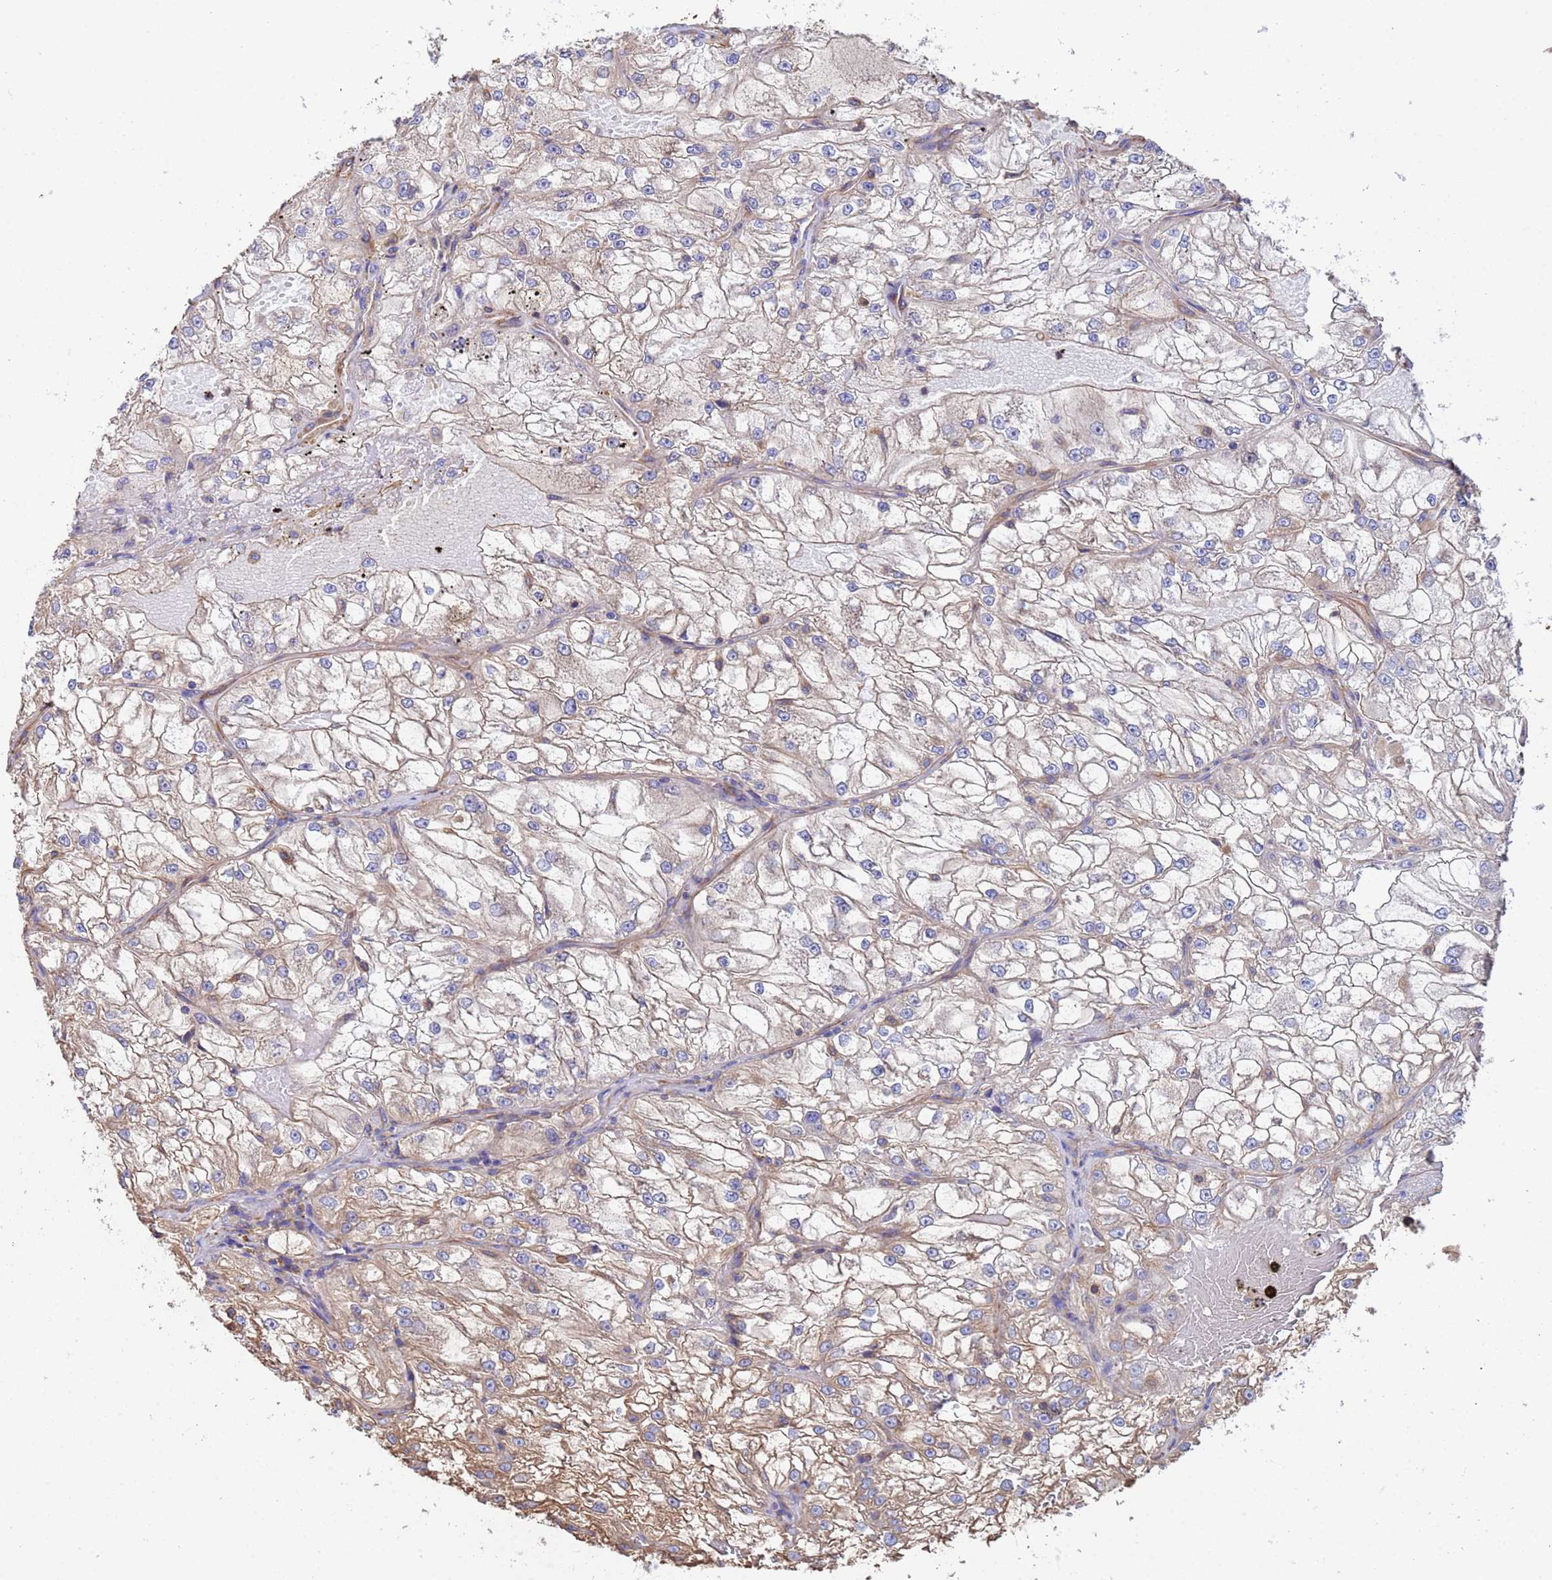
{"staining": {"intensity": "weak", "quantity": "<25%", "location": "cytoplasmic/membranous"}, "tissue": "renal cancer", "cell_type": "Tumor cells", "image_type": "cancer", "snomed": [{"axis": "morphology", "description": "Adenocarcinoma, NOS"}, {"axis": "topography", "description": "Kidney"}], "caption": "There is no significant expression in tumor cells of renal cancer (adenocarcinoma). The staining was performed using DAB (3,3'-diaminobenzidine) to visualize the protein expression in brown, while the nuclei were stained in blue with hematoxylin (Magnification: 20x).", "gene": "MYL12A", "patient": {"sex": "female", "age": 72}}